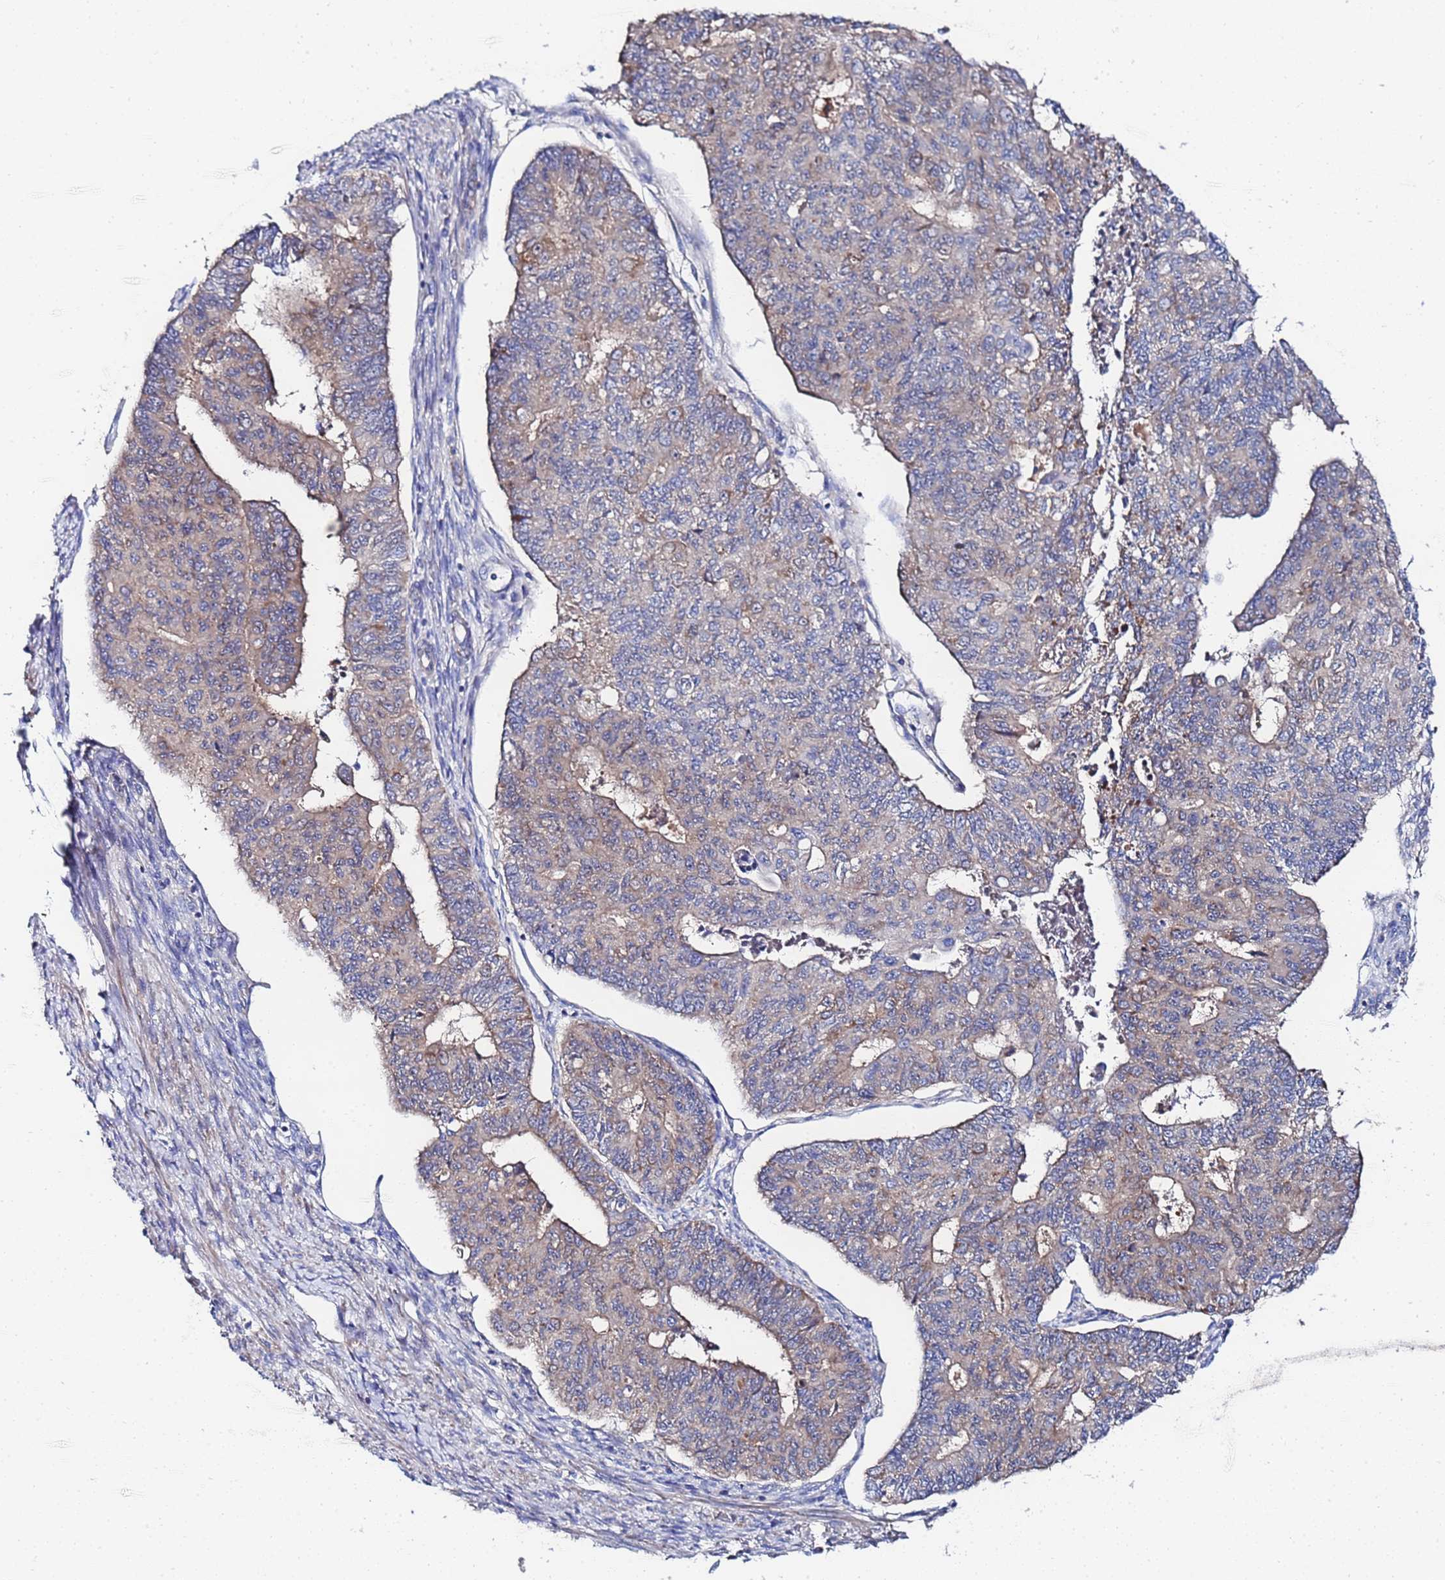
{"staining": {"intensity": "weak", "quantity": "25%-75%", "location": "cytoplasmic/membranous"}, "tissue": "endometrial cancer", "cell_type": "Tumor cells", "image_type": "cancer", "snomed": [{"axis": "morphology", "description": "Adenocarcinoma, NOS"}, {"axis": "topography", "description": "Endometrium"}], "caption": "Human adenocarcinoma (endometrial) stained with a protein marker displays weak staining in tumor cells.", "gene": "FAHD2A", "patient": {"sex": "female", "age": 32}}